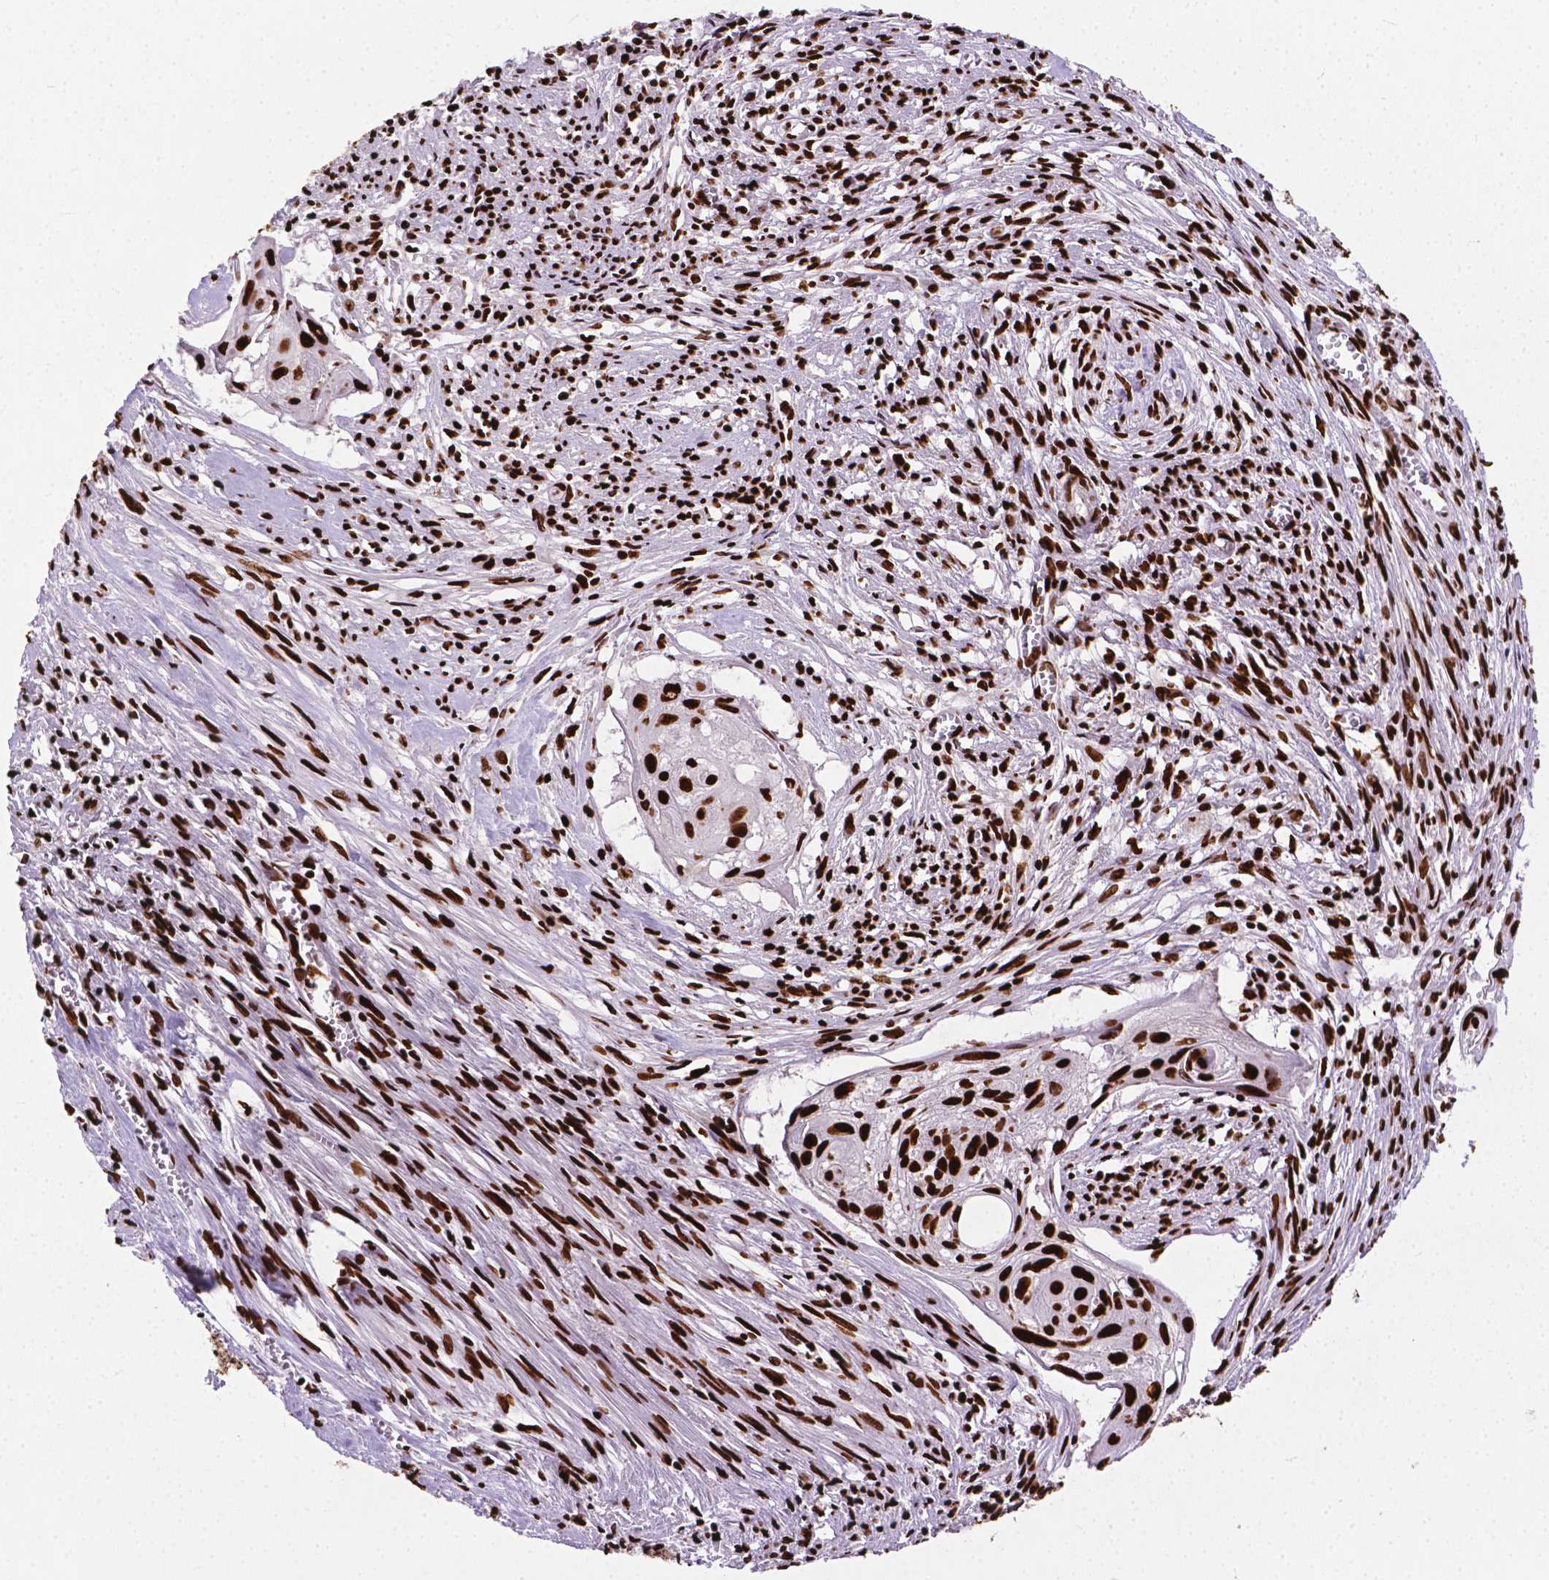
{"staining": {"intensity": "strong", "quantity": ">75%", "location": "nuclear"}, "tissue": "cervical cancer", "cell_type": "Tumor cells", "image_type": "cancer", "snomed": [{"axis": "morphology", "description": "Squamous cell carcinoma, NOS"}, {"axis": "topography", "description": "Cervix"}], "caption": "Immunohistochemistry photomicrograph of neoplastic tissue: cervical cancer stained using immunohistochemistry shows high levels of strong protein expression localized specifically in the nuclear of tumor cells, appearing as a nuclear brown color.", "gene": "SMIM5", "patient": {"sex": "female", "age": 49}}